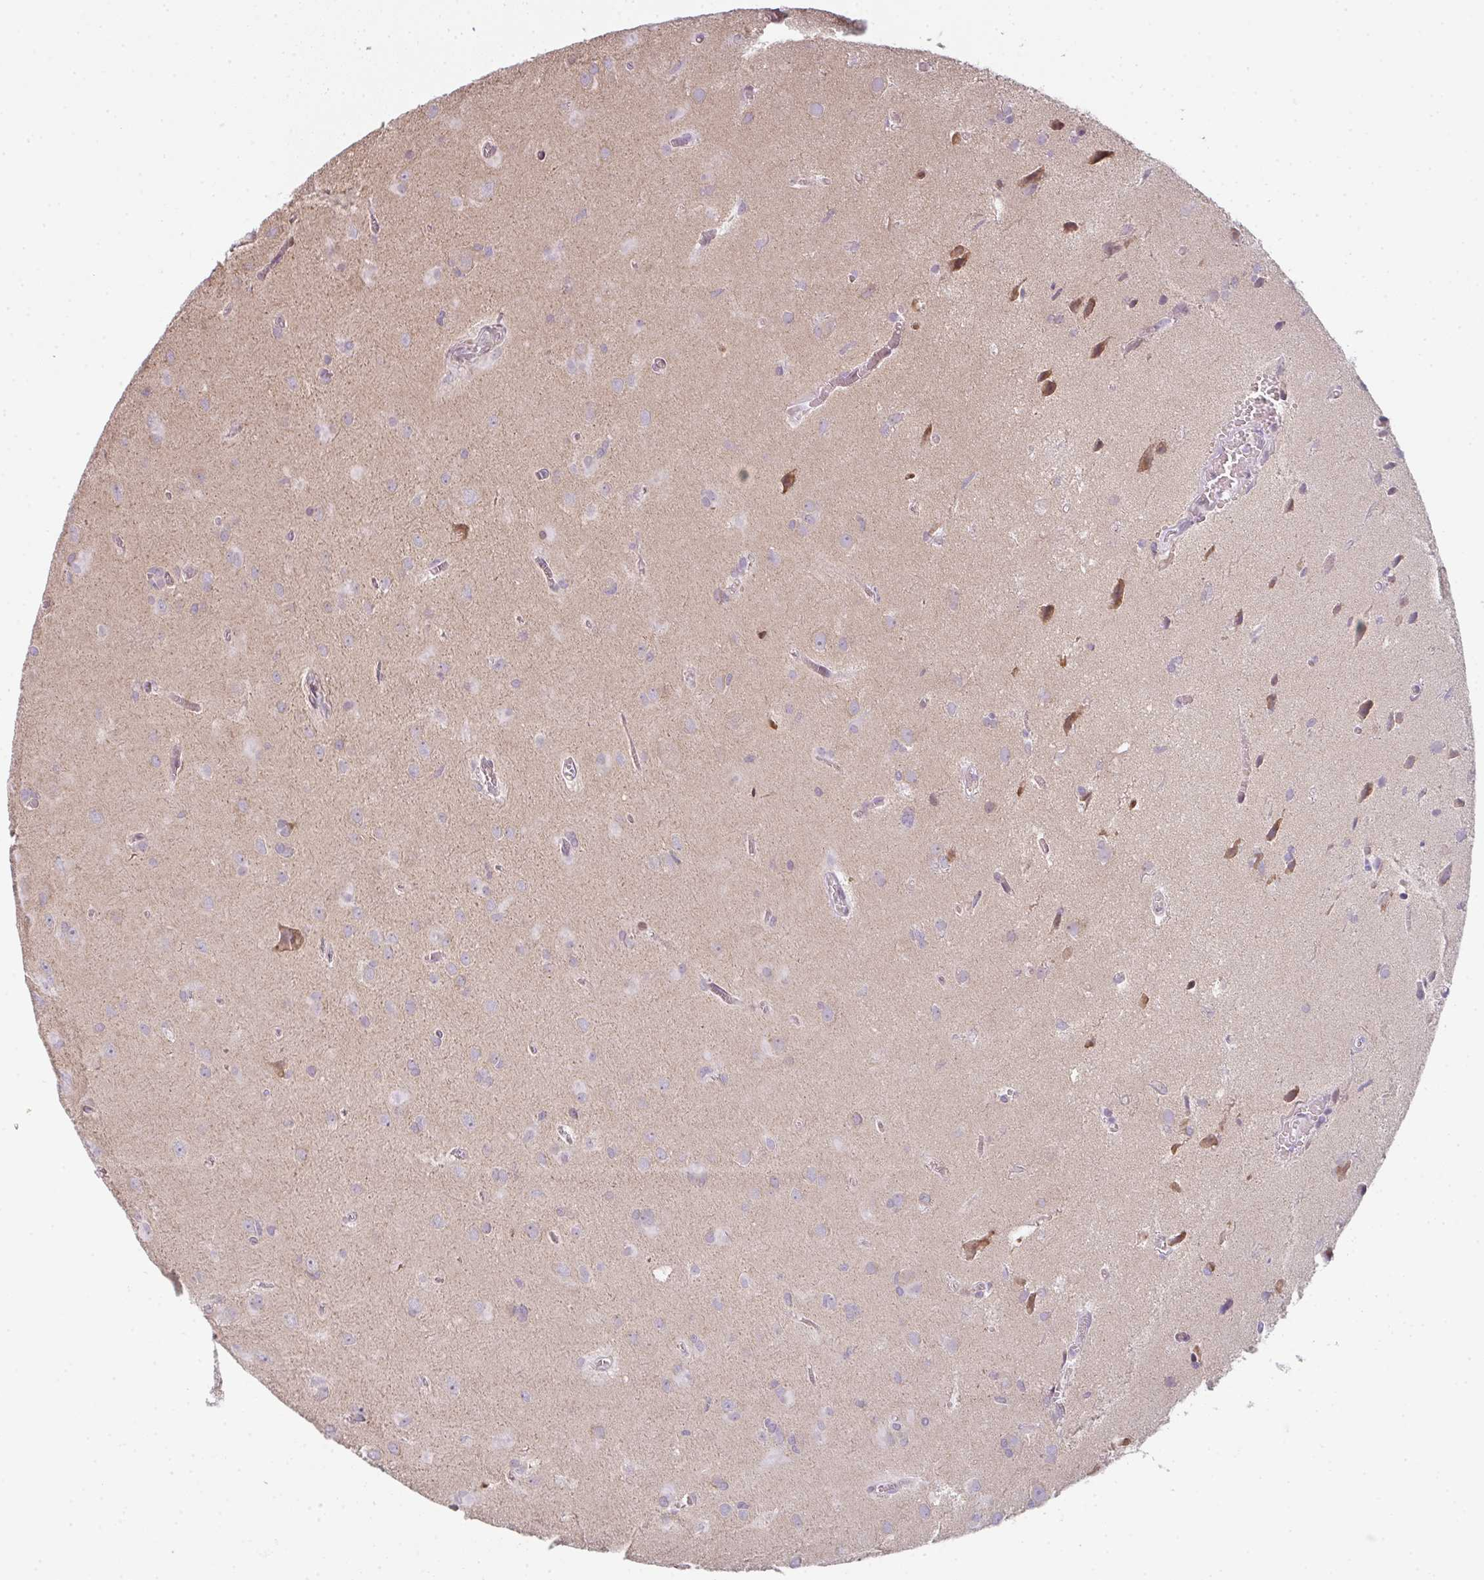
{"staining": {"intensity": "negative", "quantity": "none", "location": "none"}, "tissue": "glioma", "cell_type": "Tumor cells", "image_type": "cancer", "snomed": [{"axis": "morphology", "description": "Glioma, malignant, Low grade"}, {"axis": "topography", "description": "Brain"}], "caption": "Glioma stained for a protein using immunohistochemistry (IHC) reveals no positivity tumor cells.", "gene": "TMEM237", "patient": {"sex": "male", "age": 58}}